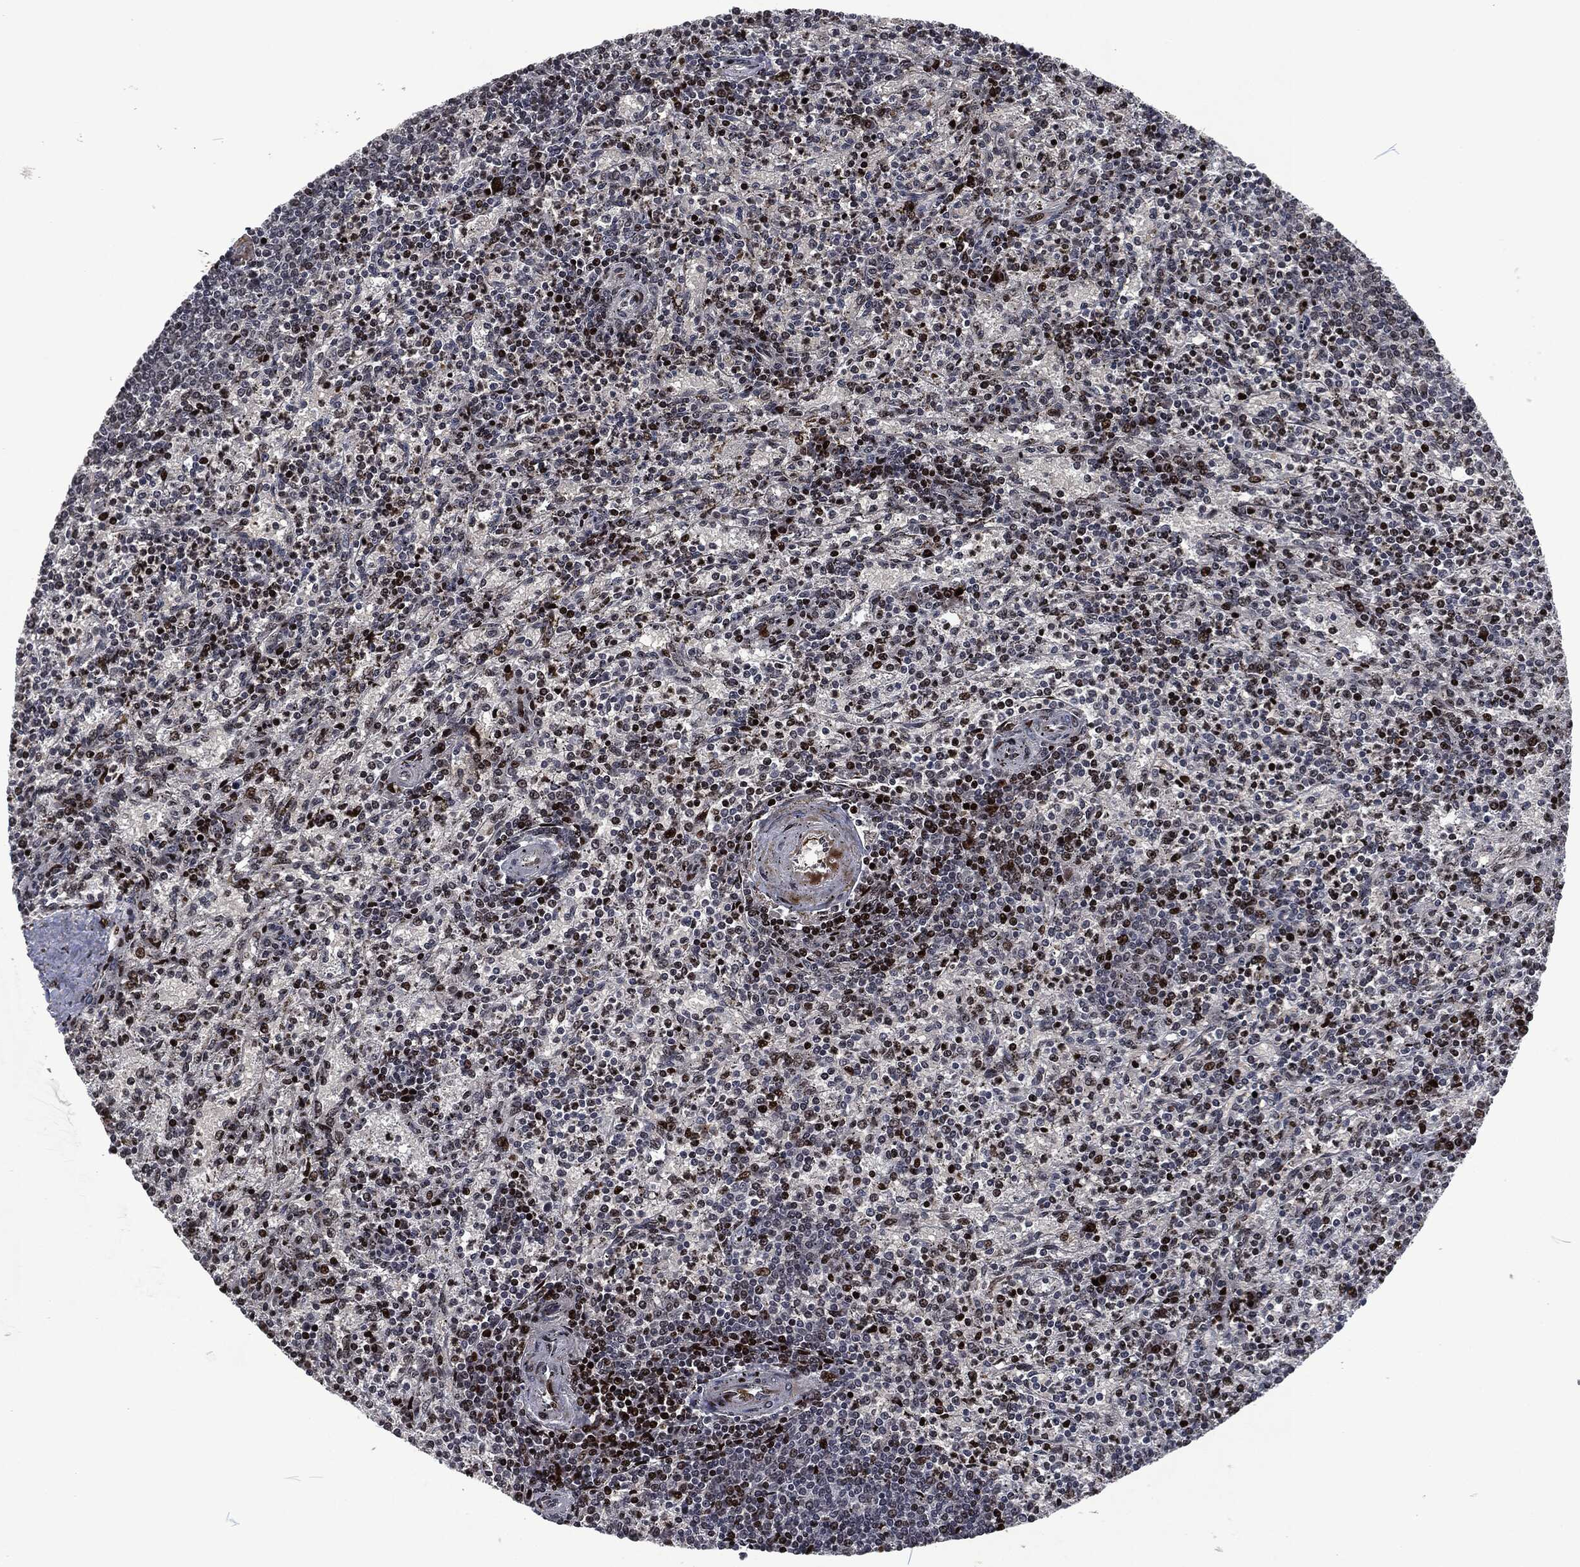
{"staining": {"intensity": "strong", "quantity": "<25%", "location": "nuclear"}, "tissue": "spleen", "cell_type": "Cells in red pulp", "image_type": "normal", "snomed": [{"axis": "morphology", "description": "Normal tissue, NOS"}, {"axis": "topography", "description": "Spleen"}], "caption": "DAB (3,3'-diaminobenzidine) immunohistochemical staining of unremarkable spleen exhibits strong nuclear protein expression in about <25% of cells in red pulp. The protein of interest is shown in brown color, while the nuclei are stained blue.", "gene": "EGFR", "patient": {"sex": "female", "age": 37}}